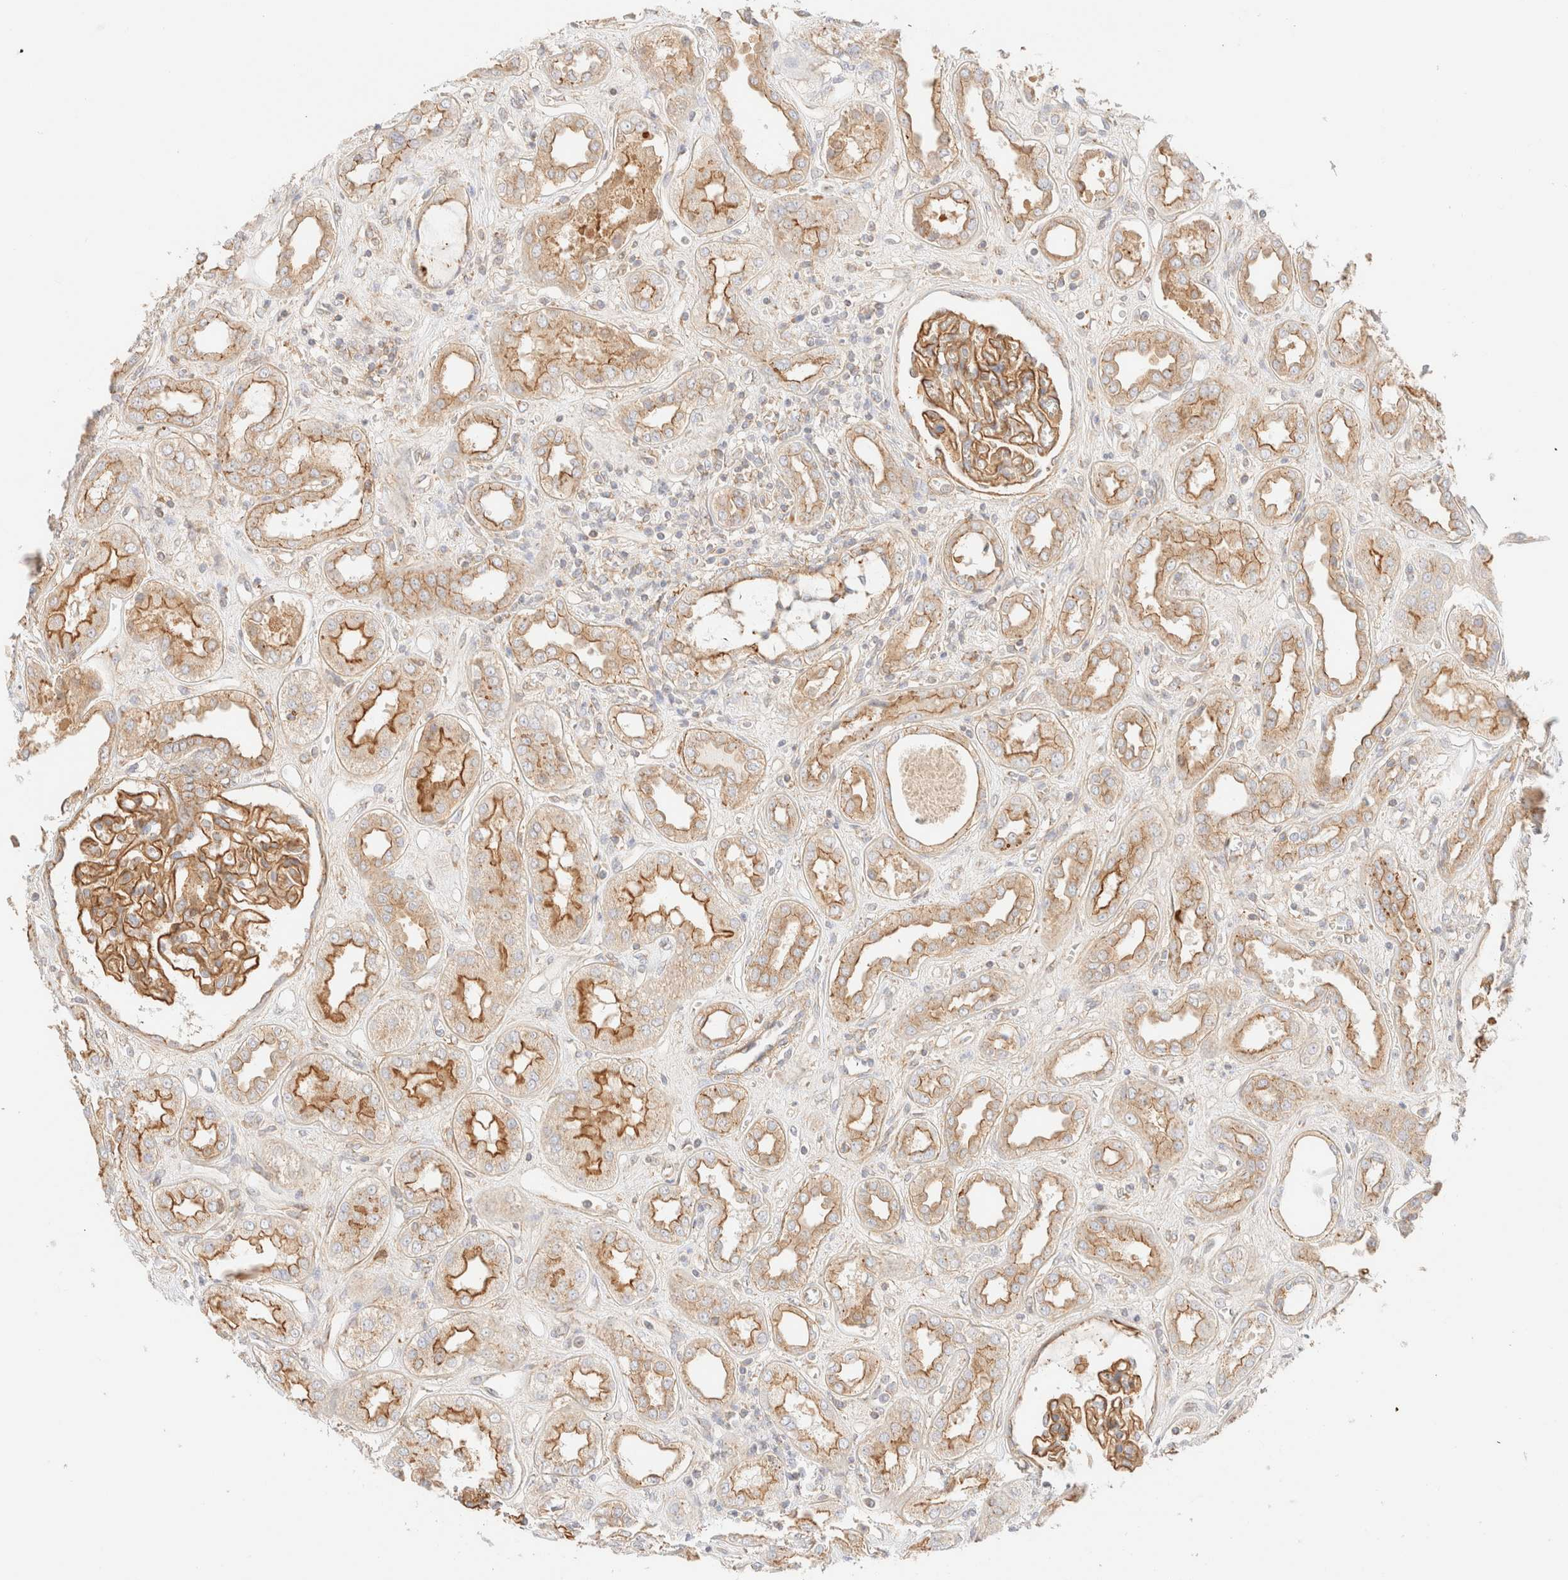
{"staining": {"intensity": "moderate", "quantity": ">75%", "location": "cytoplasmic/membranous"}, "tissue": "kidney", "cell_type": "Cells in glomeruli", "image_type": "normal", "snomed": [{"axis": "morphology", "description": "Normal tissue, NOS"}, {"axis": "topography", "description": "Kidney"}], "caption": "Approximately >75% of cells in glomeruli in unremarkable kidney reveal moderate cytoplasmic/membranous protein positivity as visualized by brown immunohistochemical staining.", "gene": "MYO10", "patient": {"sex": "male", "age": 59}}